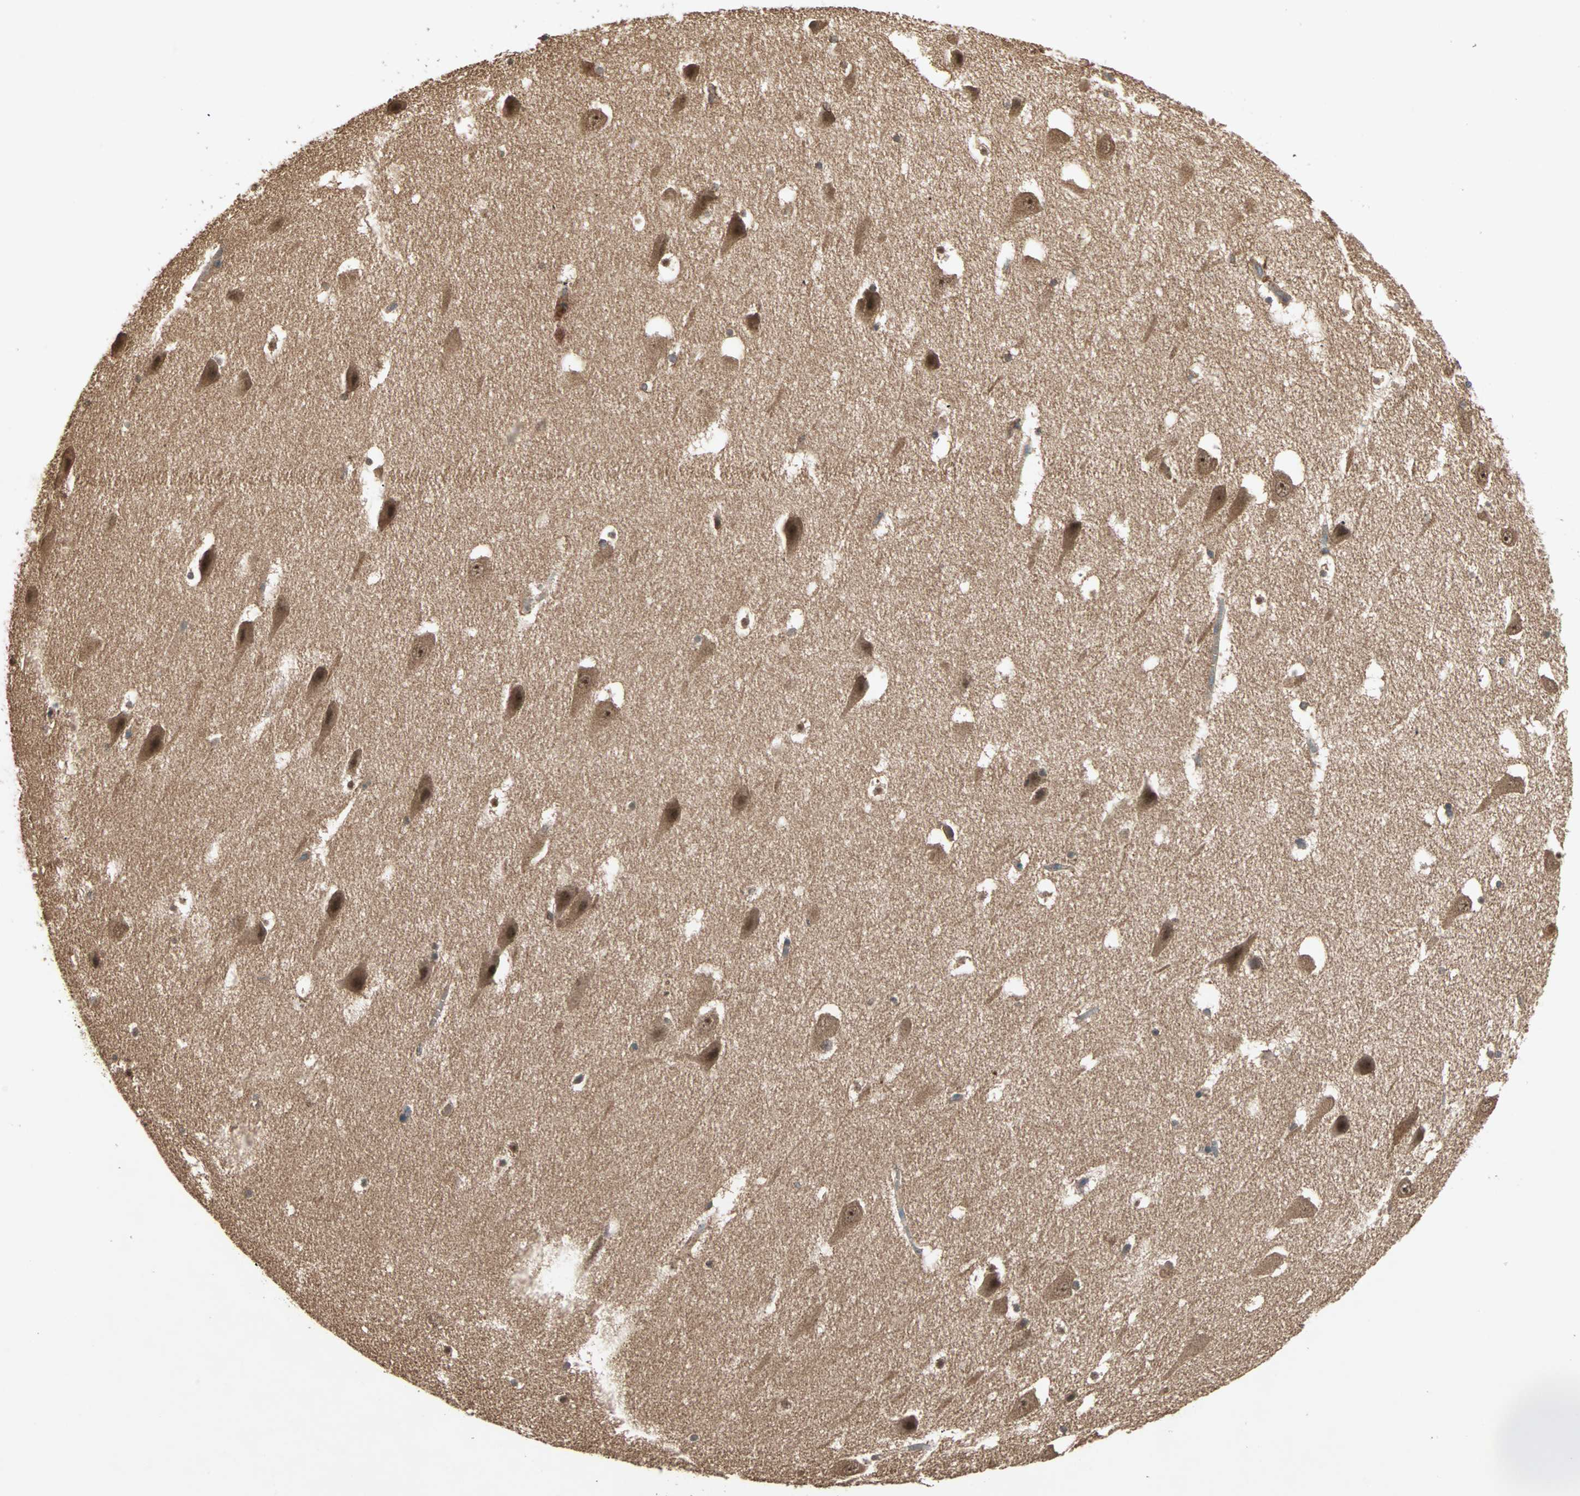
{"staining": {"intensity": "strong", "quantity": ">75%", "location": "cytoplasmic/membranous,nuclear"}, "tissue": "hippocampus", "cell_type": "Glial cells", "image_type": "normal", "snomed": [{"axis": "morphology", "description": "Normal tissue, NOS"}, {"axis": "topography", "description": "Hippocampus"}], "caption": "The immunohistochemical stain highlights strong cytoplasmic/membranous,nuclear expression in glial cells of normal hippocampus.", "gene": "UBAC1", "patient": {"sex": "male", "age": 45}}